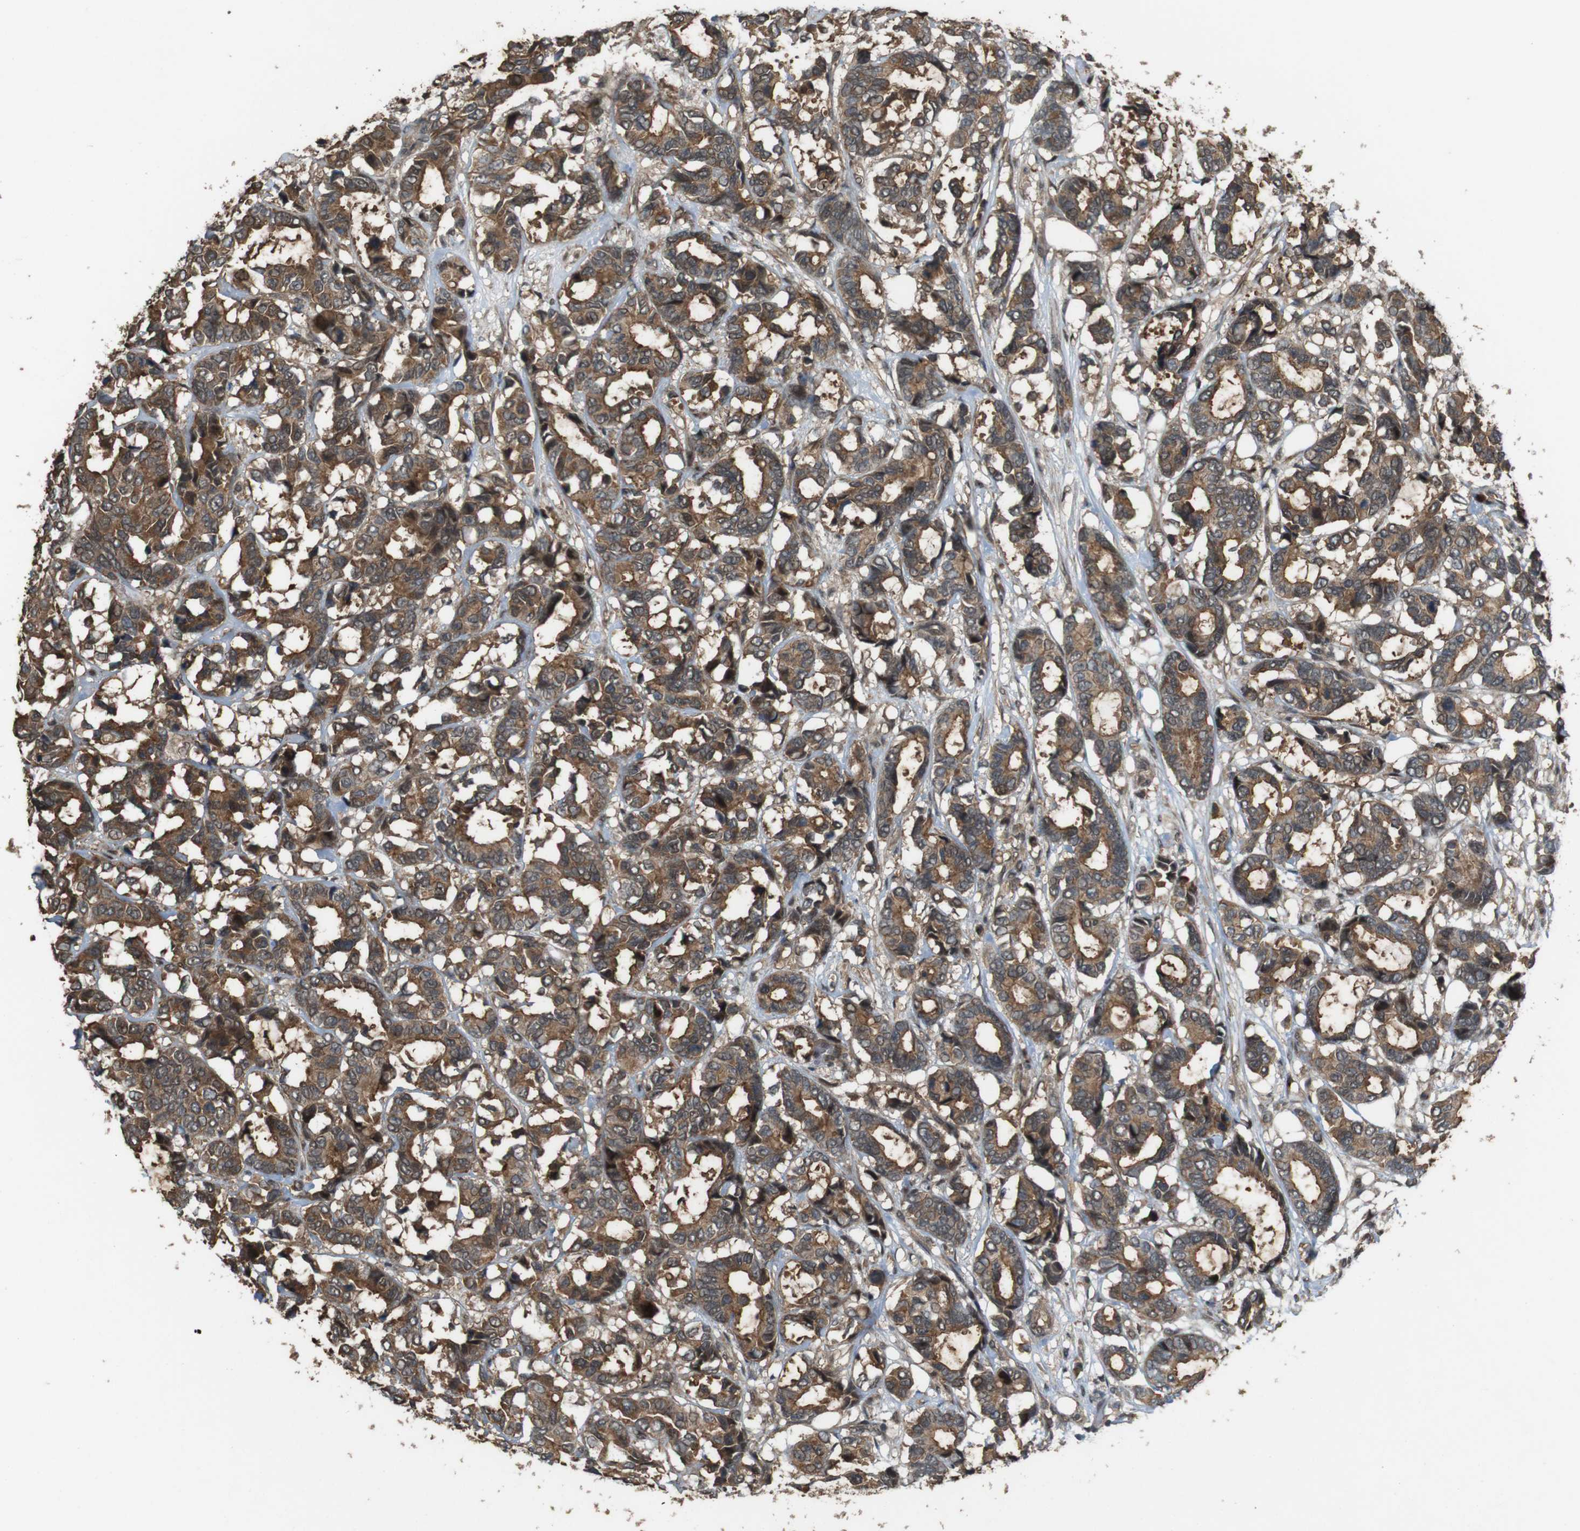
{"staining": {"intensity": "moderate", "quantity": ">75%", "location": "cytoplasmic/membranous"}, "tissue": "breast cancer", "cell_type": "Tumor cells", "image_type": "cancer", "snomed": [{"axis": "morphology", "description": "Duct carcinoma"}, {"axis": "topography", "description": "Breast"}], "caption": "Invasive ductal carcinoma (breast) tissue exhibits moderate cytoplasmic/membranous expression in approximately >75% of tumor cells, visualized by immunohistochemistry.", "gene": "CDC34", "patient": {"sex": "female", "age": 87}}